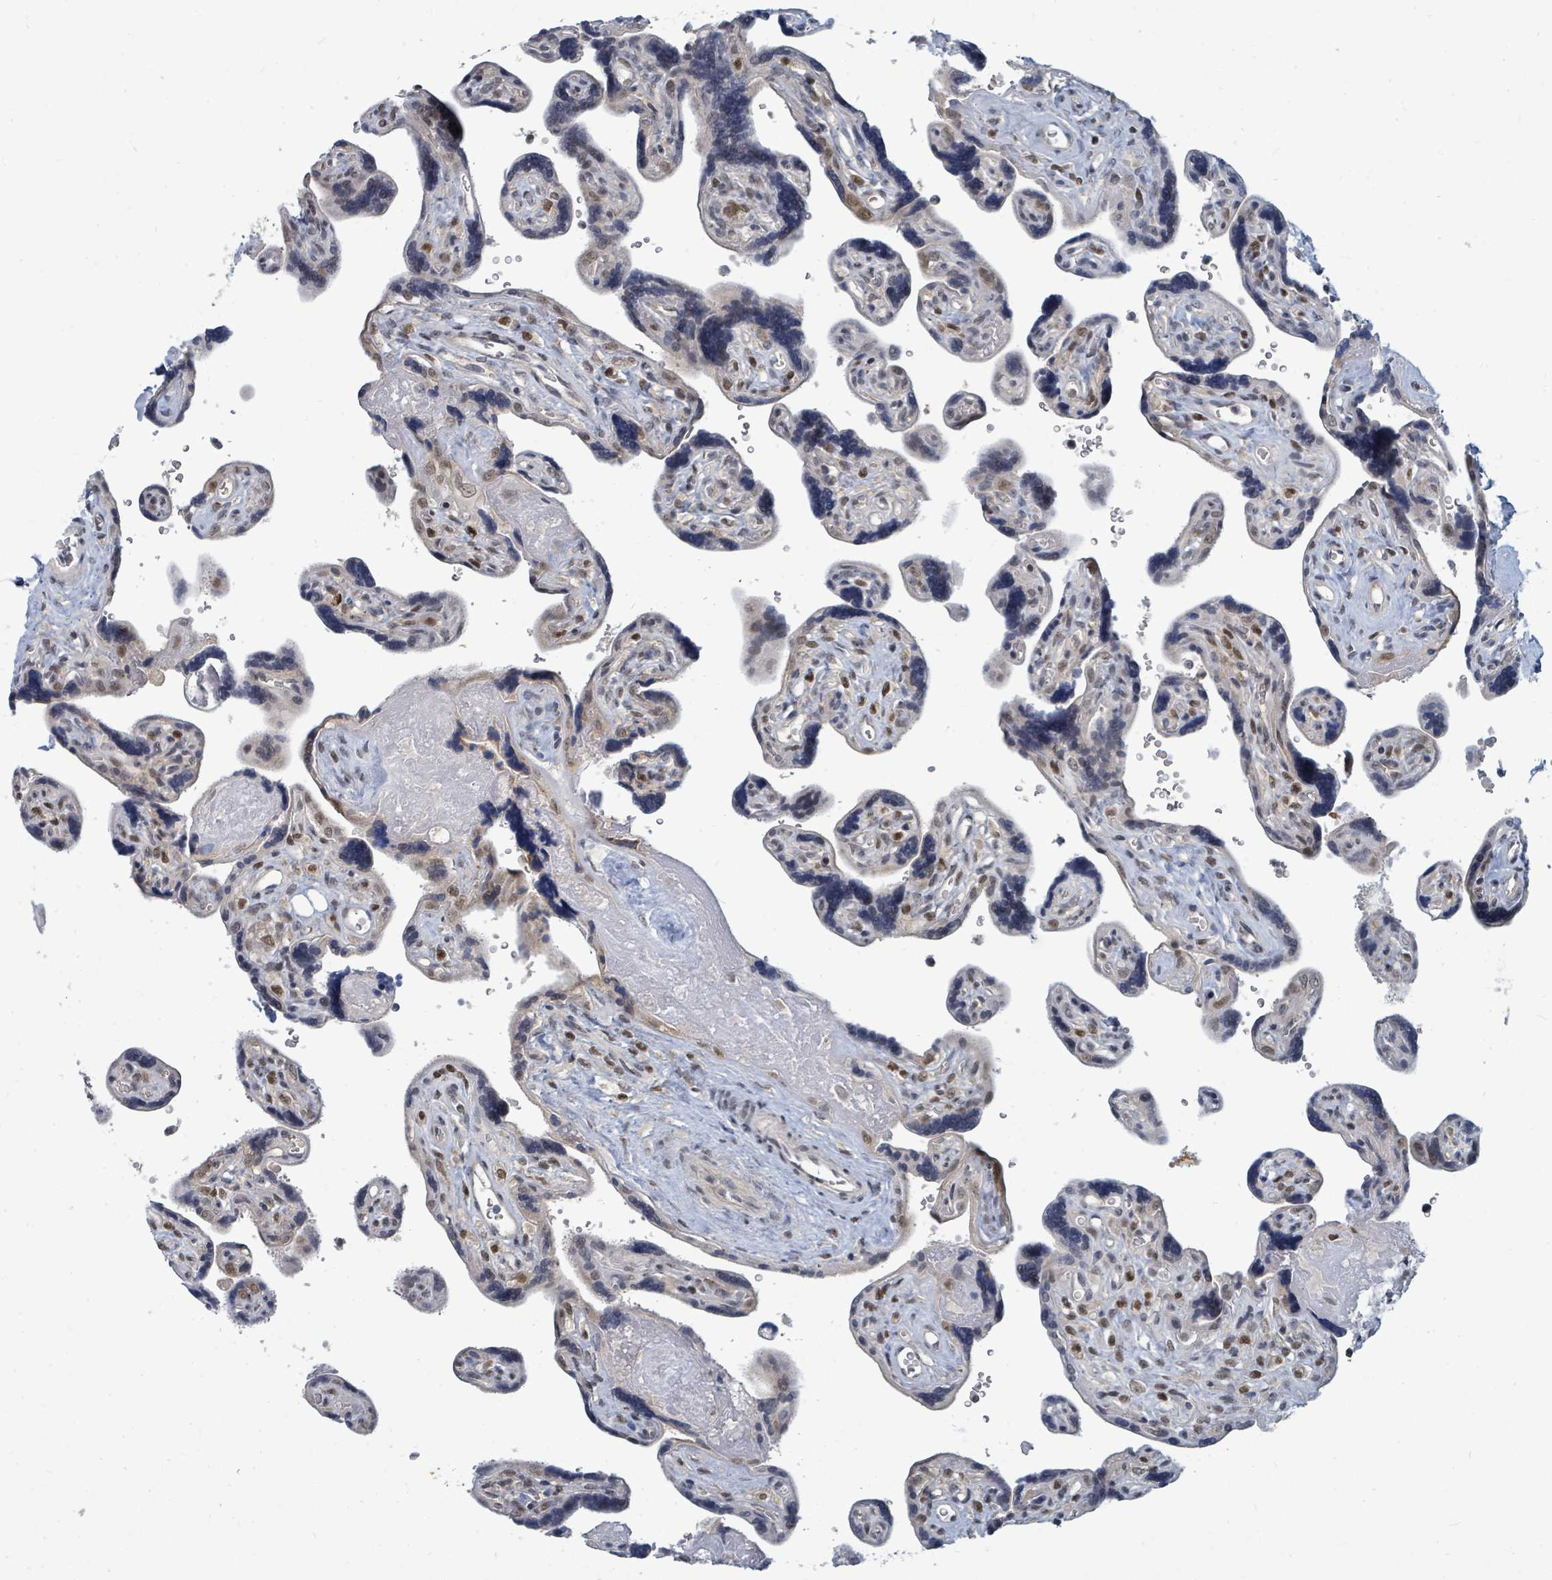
{"staining": {"intensity": "moderate", "quantity": ">75%", "location": "nuclear"}, "tissue": "placenta", "cell_type": "Decidual cells", "image_type": "normal", "snomed": [{"axis": "morphology", "description": "Normal tissue, NOS"}, {"axis": "topography", "description": "Placenta"}], "caption": "Immunohistochemistry staining of unremarkable placenta, which reveals medium levels of moderate nuclear positivity in about >75% of decidual cells indicating moderate nuclear protein staining. The staining was performed using DAB (3,3'-diaminobenzidine) (brown) for protein detection and nuclei were counterstained in hematoxylin (blue).", "gene": "UCK1", "patient": {"sex": "female", "age": 39}}